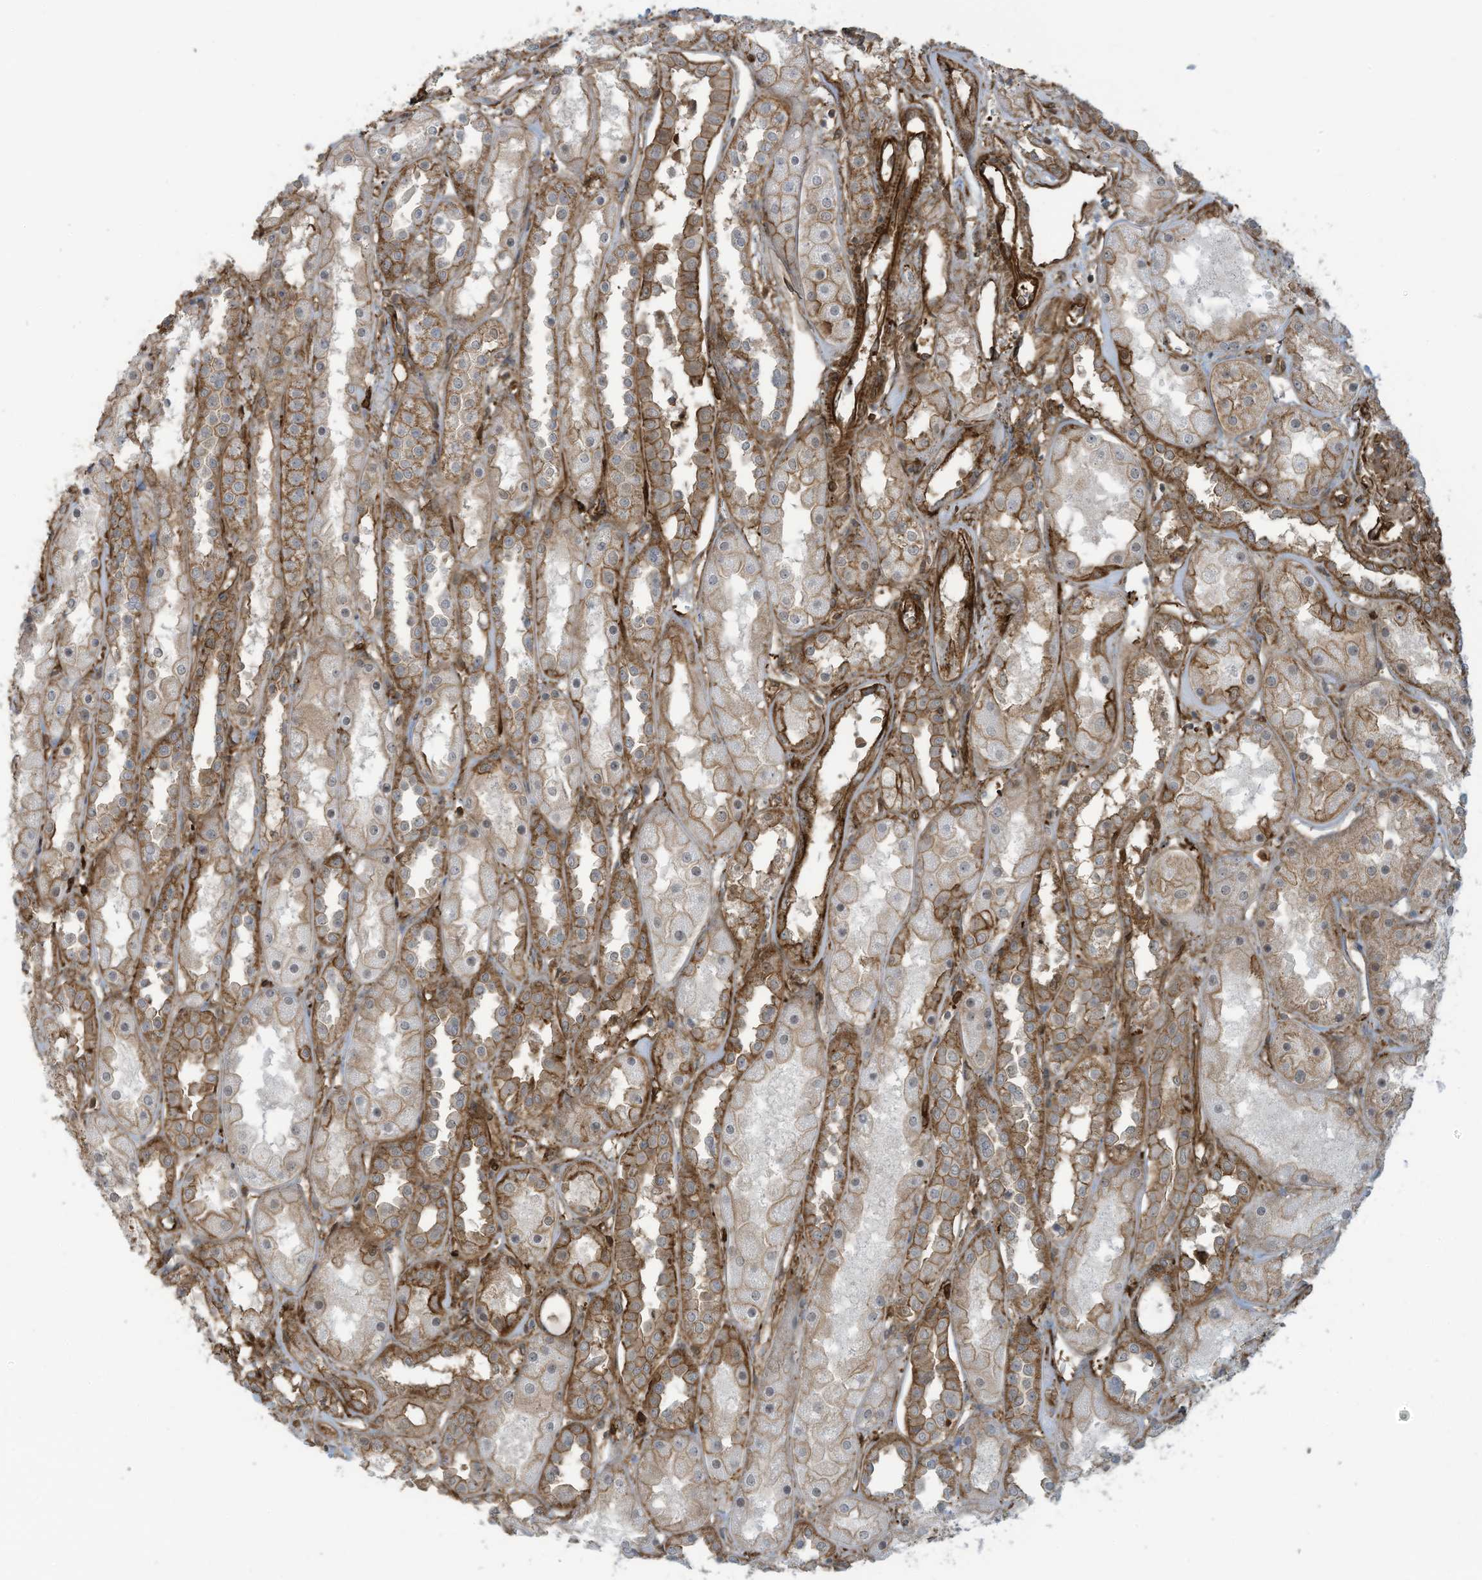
{"staining": {"intensity": "strong", "quantity": ">75%", "location": "cytoplasmic/membranous"}, "tissue": "kidney", "cell_type": "Cells in glomeruli", "image_type": "normal", "snomed": [{"axis": "morphology", "description": "Normal tissue, NOS"}, {"axis": "topography", "description": "Kidney"}], "caption": "A micrograph of kidney stained for a protein shows strong cytoplasmic/membranous brown staining in cells in glomeruli. The staining was performed using DAB (3,3'-diaminobenzidine), with brown indicating positive protein expression. Nuclei are stained blue with hematoxylin.", "gene": "SLC9A2", "patient": {"sex": "male", "age": 70}}